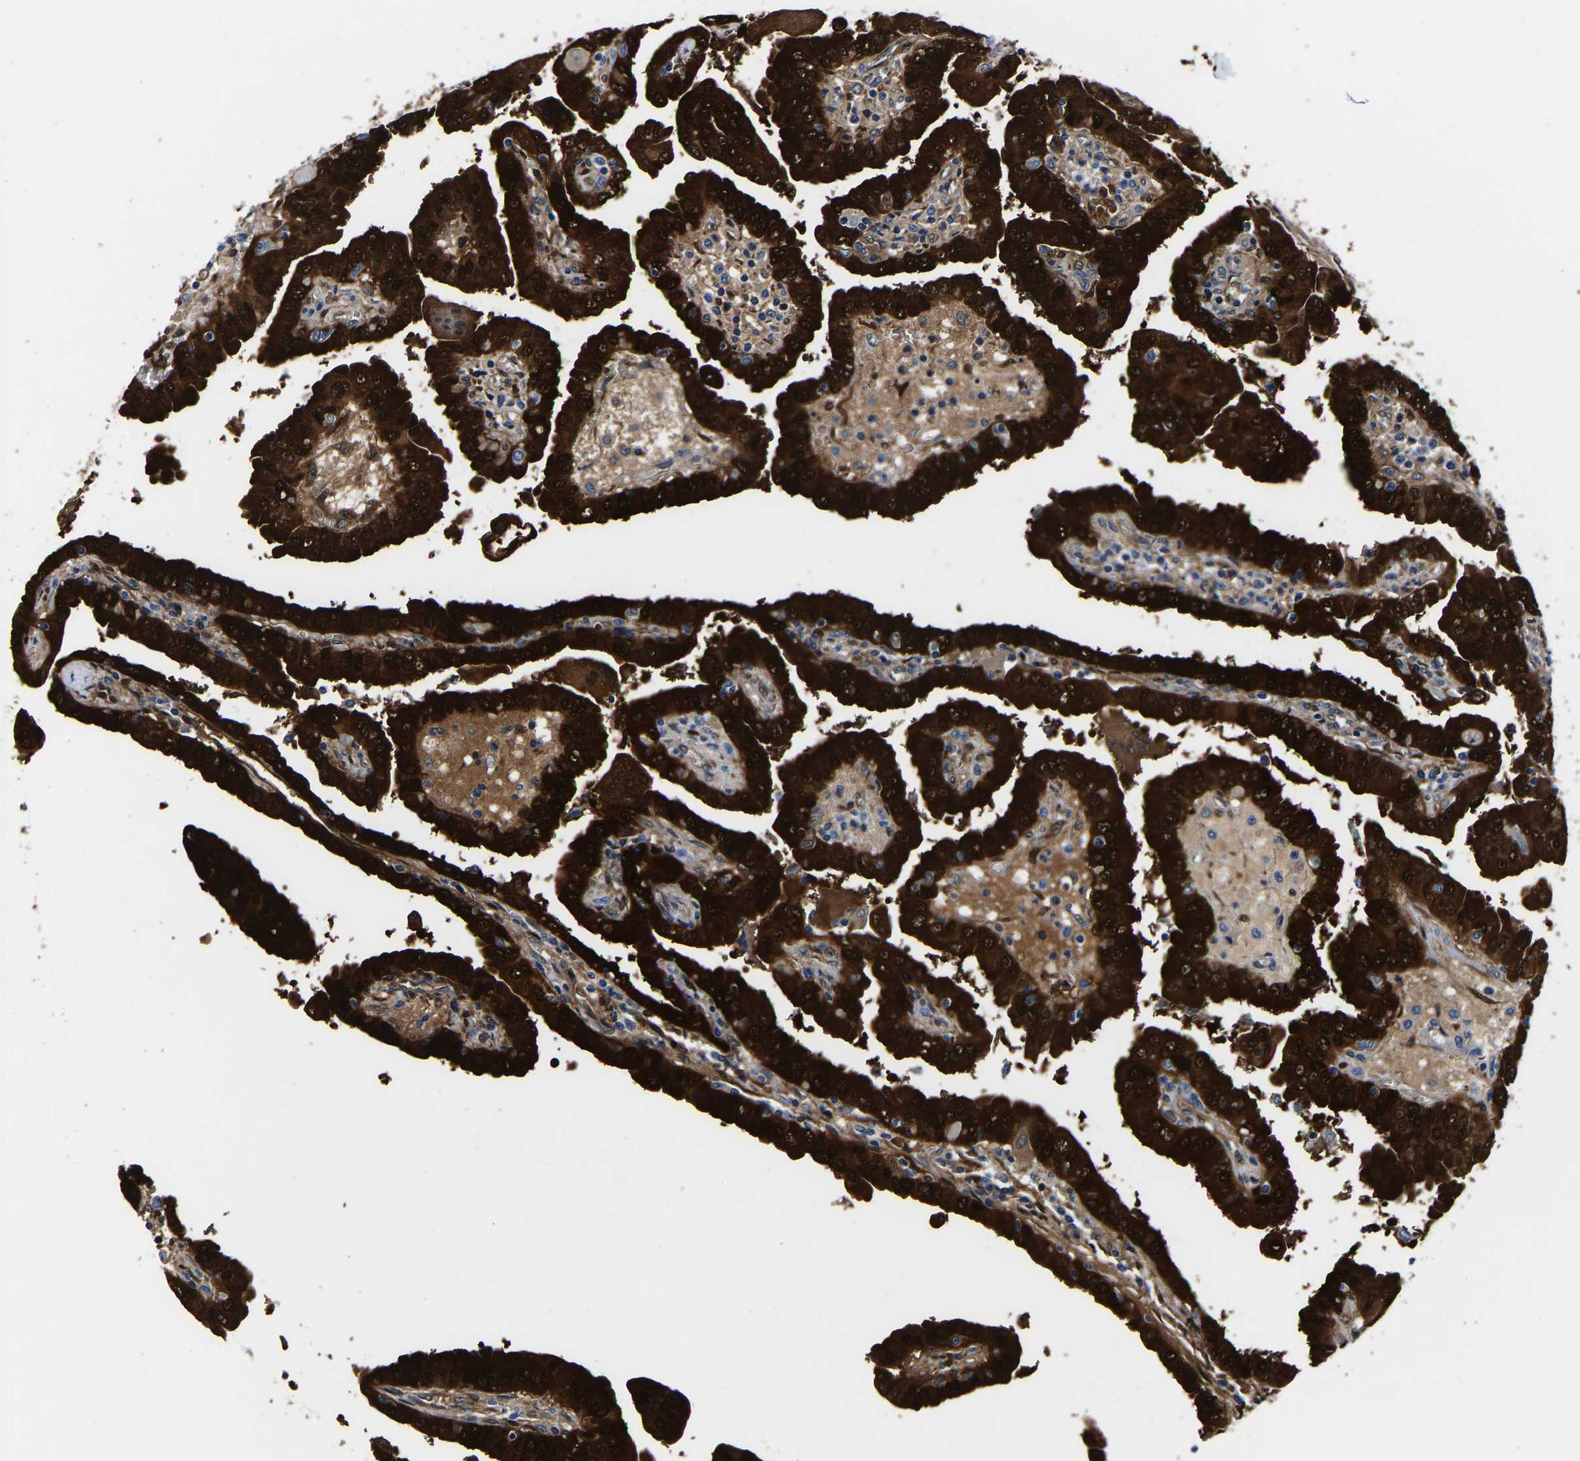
{"staining": {"intensity": "strong", "quantity": ">75%", "location": "cytoplasmic/membranous,nuclear"}, "tissue": "thyroid cancer", "cell_type": "Tumor cells", "image_type": "cancer", "snomed": [{"axis": "morphology", "description": "Papillary adenocarcinoma, NOS"}, {"axis": "topography", "description": "Thyroid gland"}], "caption": "This photomicrograph reveals thyroid cancer stained with immunohistochemistry (IHC) to label a protein in brown. The cytoplasmic/membranous and nuclear of tumor cells show strong positivity for the protein. Nuclei are counter-stained blue.", "gene": "S100A13", "patient": {"sex": "male", "age": 33}}